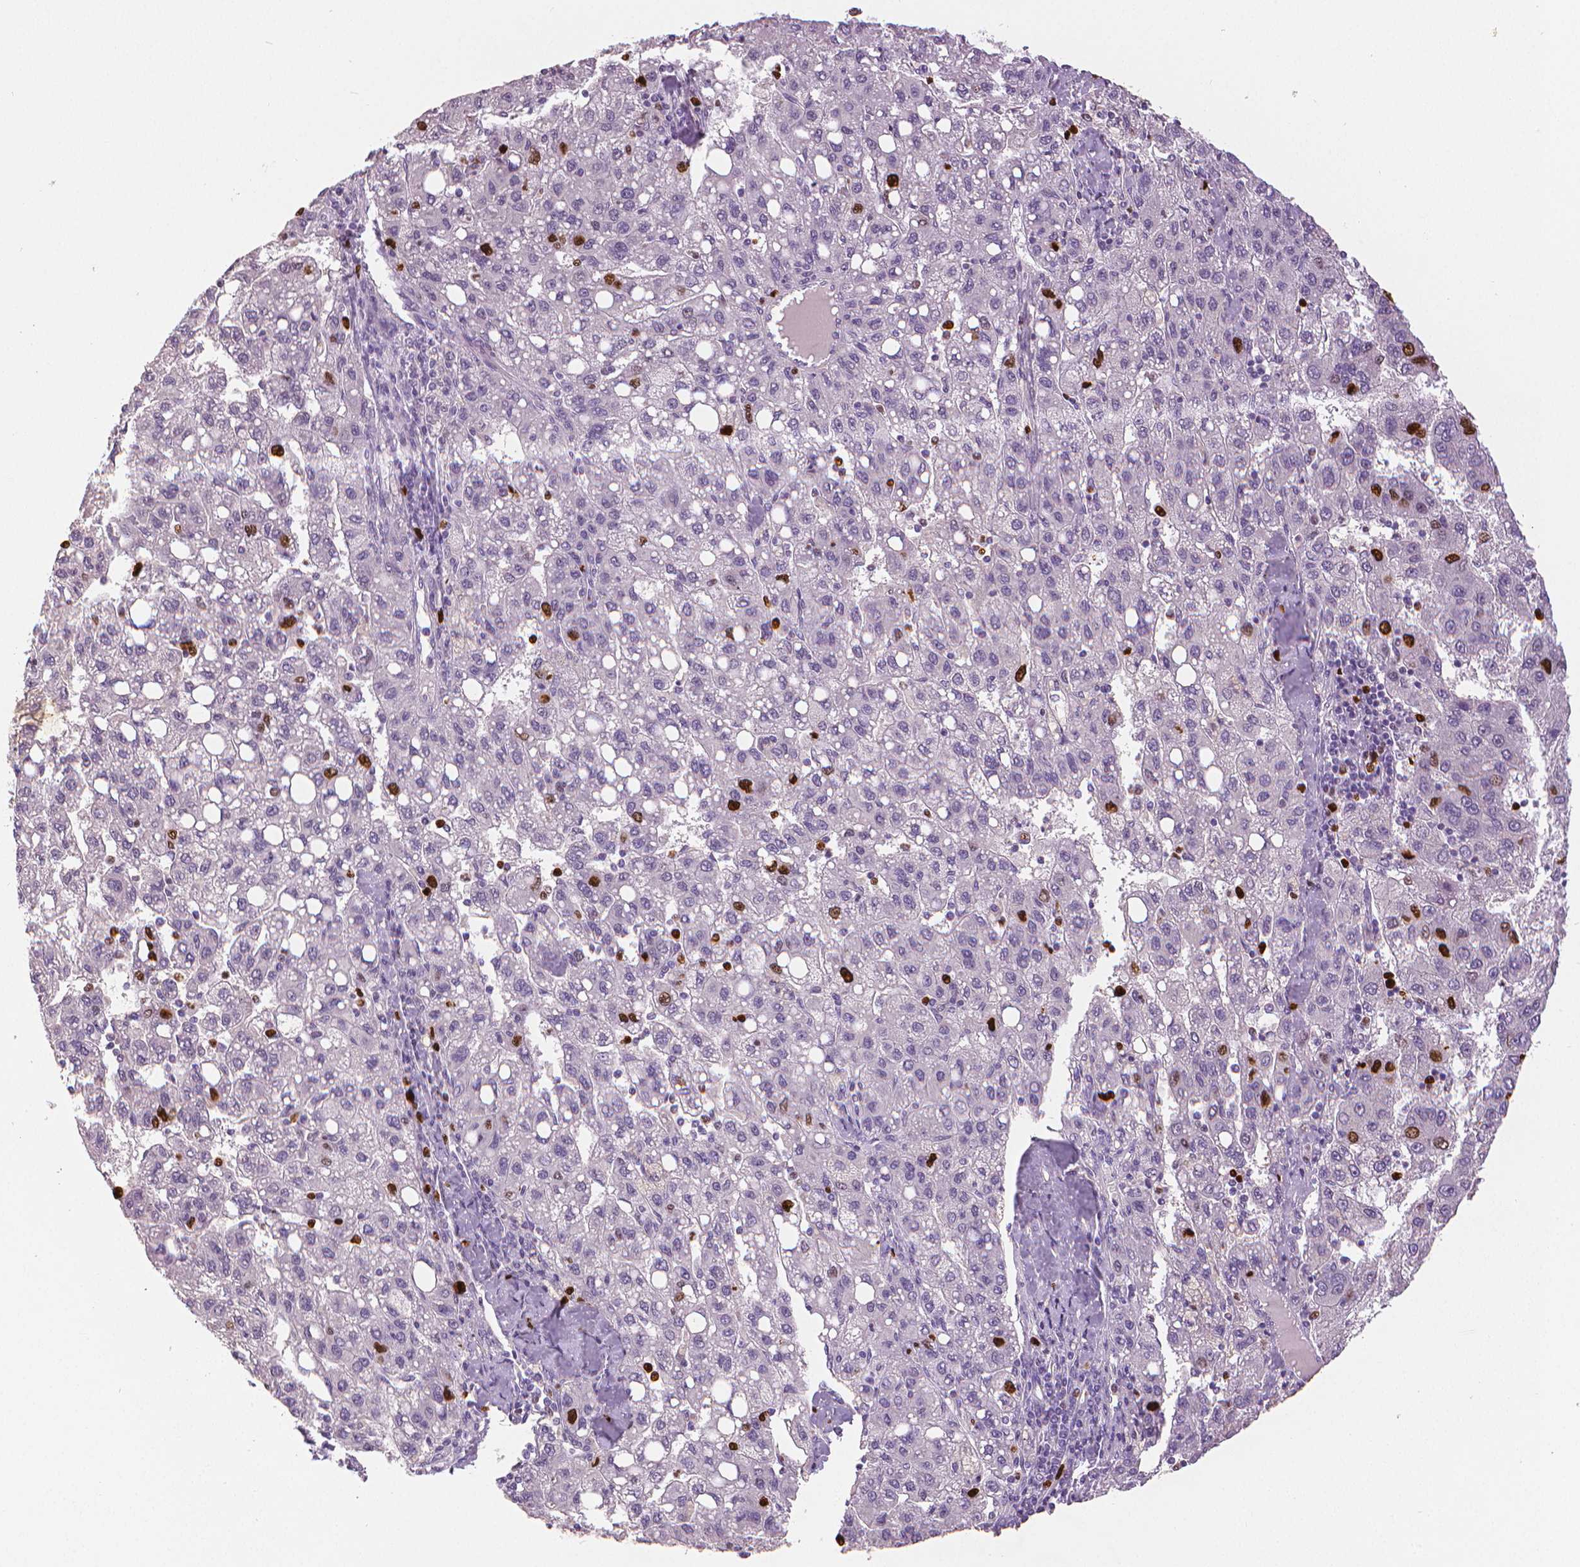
{"staining": {"intensity": "strong", "quantity": "<25%", "location": "nuclear"}, "tissue": "liver cancer", "cell_type": "Tumor cells", "image_type": "cancer", "snomed": [{"axis": "morphology", "description": "Carcinoma, Hepatocellular, NOS"}, {"axis": "topography", "description": "Liver"}], "caption": "Liver cancer was stained to show a protein in brown. There is medium levels of strong nuclear expression in about <25% of tumor cells.", "gene": "MKI67", "patient": {"sex": "female", "age": 82}}